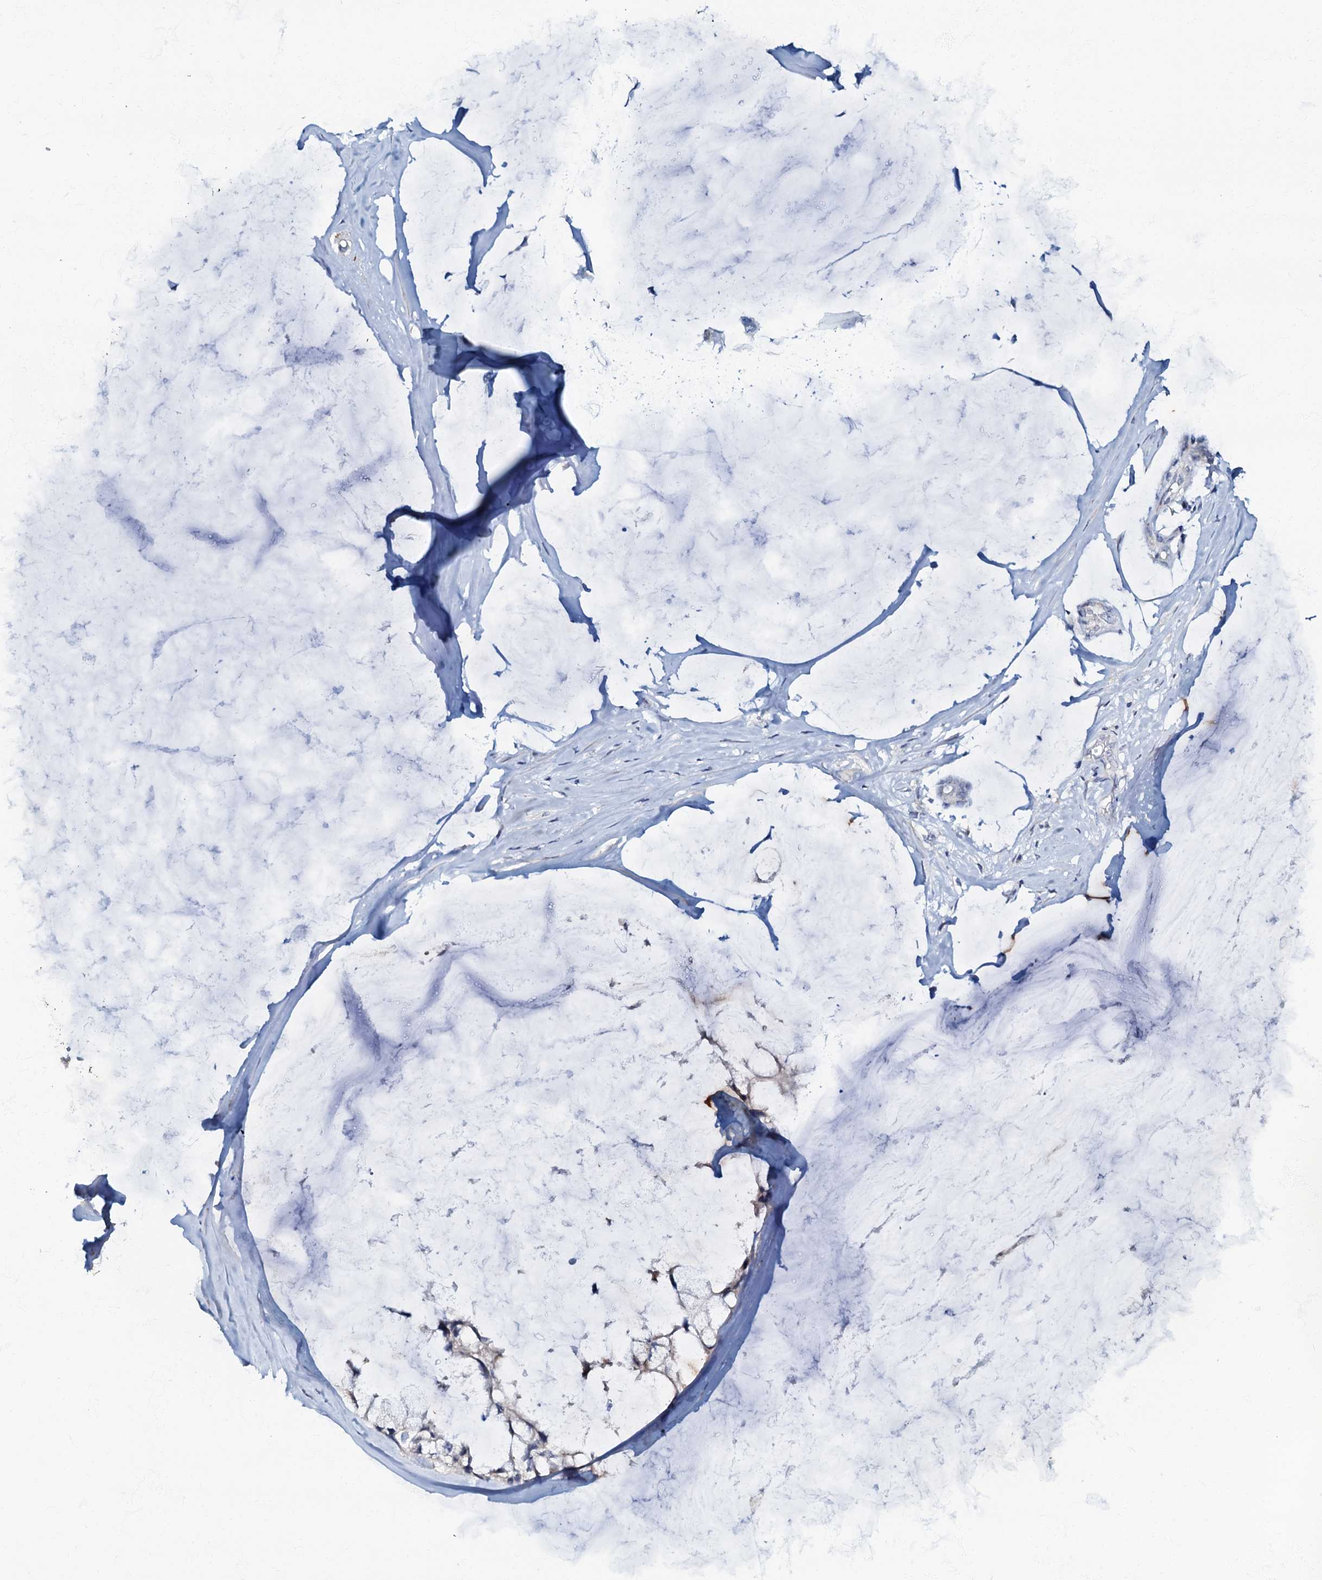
{"staining": {"intensity": "moderate", "quantity": "<25%", "location": "cytoplasmic/membranous"}, "tissue": "ovarian cancer", "cell_type": "Tumor cells", "image_type": "cancer", "snomed": [{"axis": "morphology", "description": "Cystadenocarcinoma, mucinous, NOS"}, {"axis": "topography", "description": "Ovary"}], "caption": "Immunohistochemistry (IHC) of human ovarian mucinous cystadenocarcinoma exhibits low levels of moderate cytoplasmic/membranous staining in about <25% of tumor cells.", "gene": "MRPL51", "patient": {"sex": "female", "age": 39}}